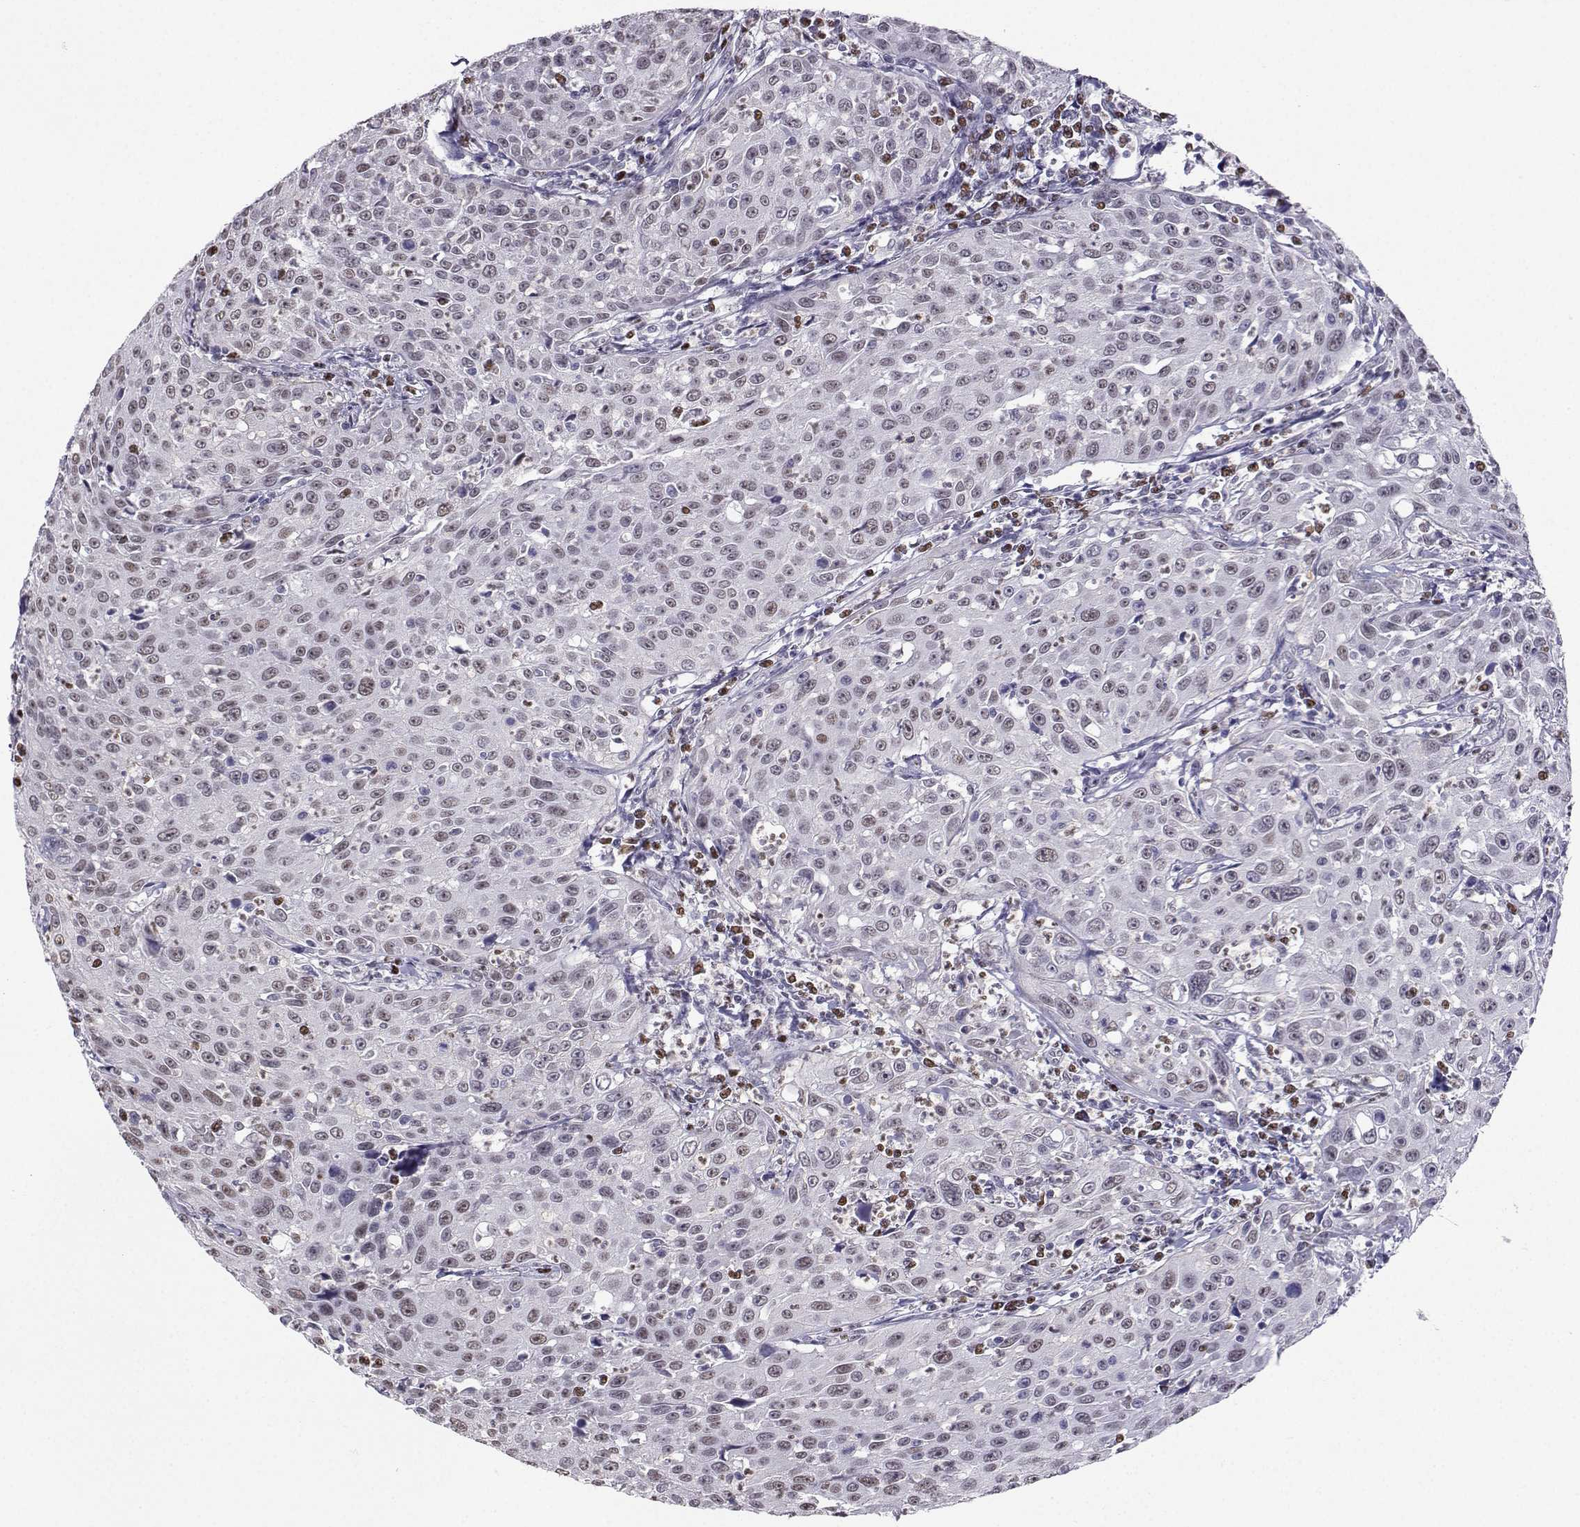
{"staining": {"intensity": "moderate", "quantity": "<25%", "location": "nuclear"}, "tissue": "cervical cancer", "cell_type": "Tumor cells", "image_type": "cancer", "snomed": [{"axis": "morphology", "description": "Squamous cell carcinoma, NOS"}, {"axis": "topography", "description": "Cervix"}], "caption": "Cervical squamous cell carcinoma was stained to show a protein in brown. There is low levels of moderate nuclear positivity in approximately <25% of tumor cells.", "gene": "TEDC2", "patient": {"sex": "female", "age": 26}}